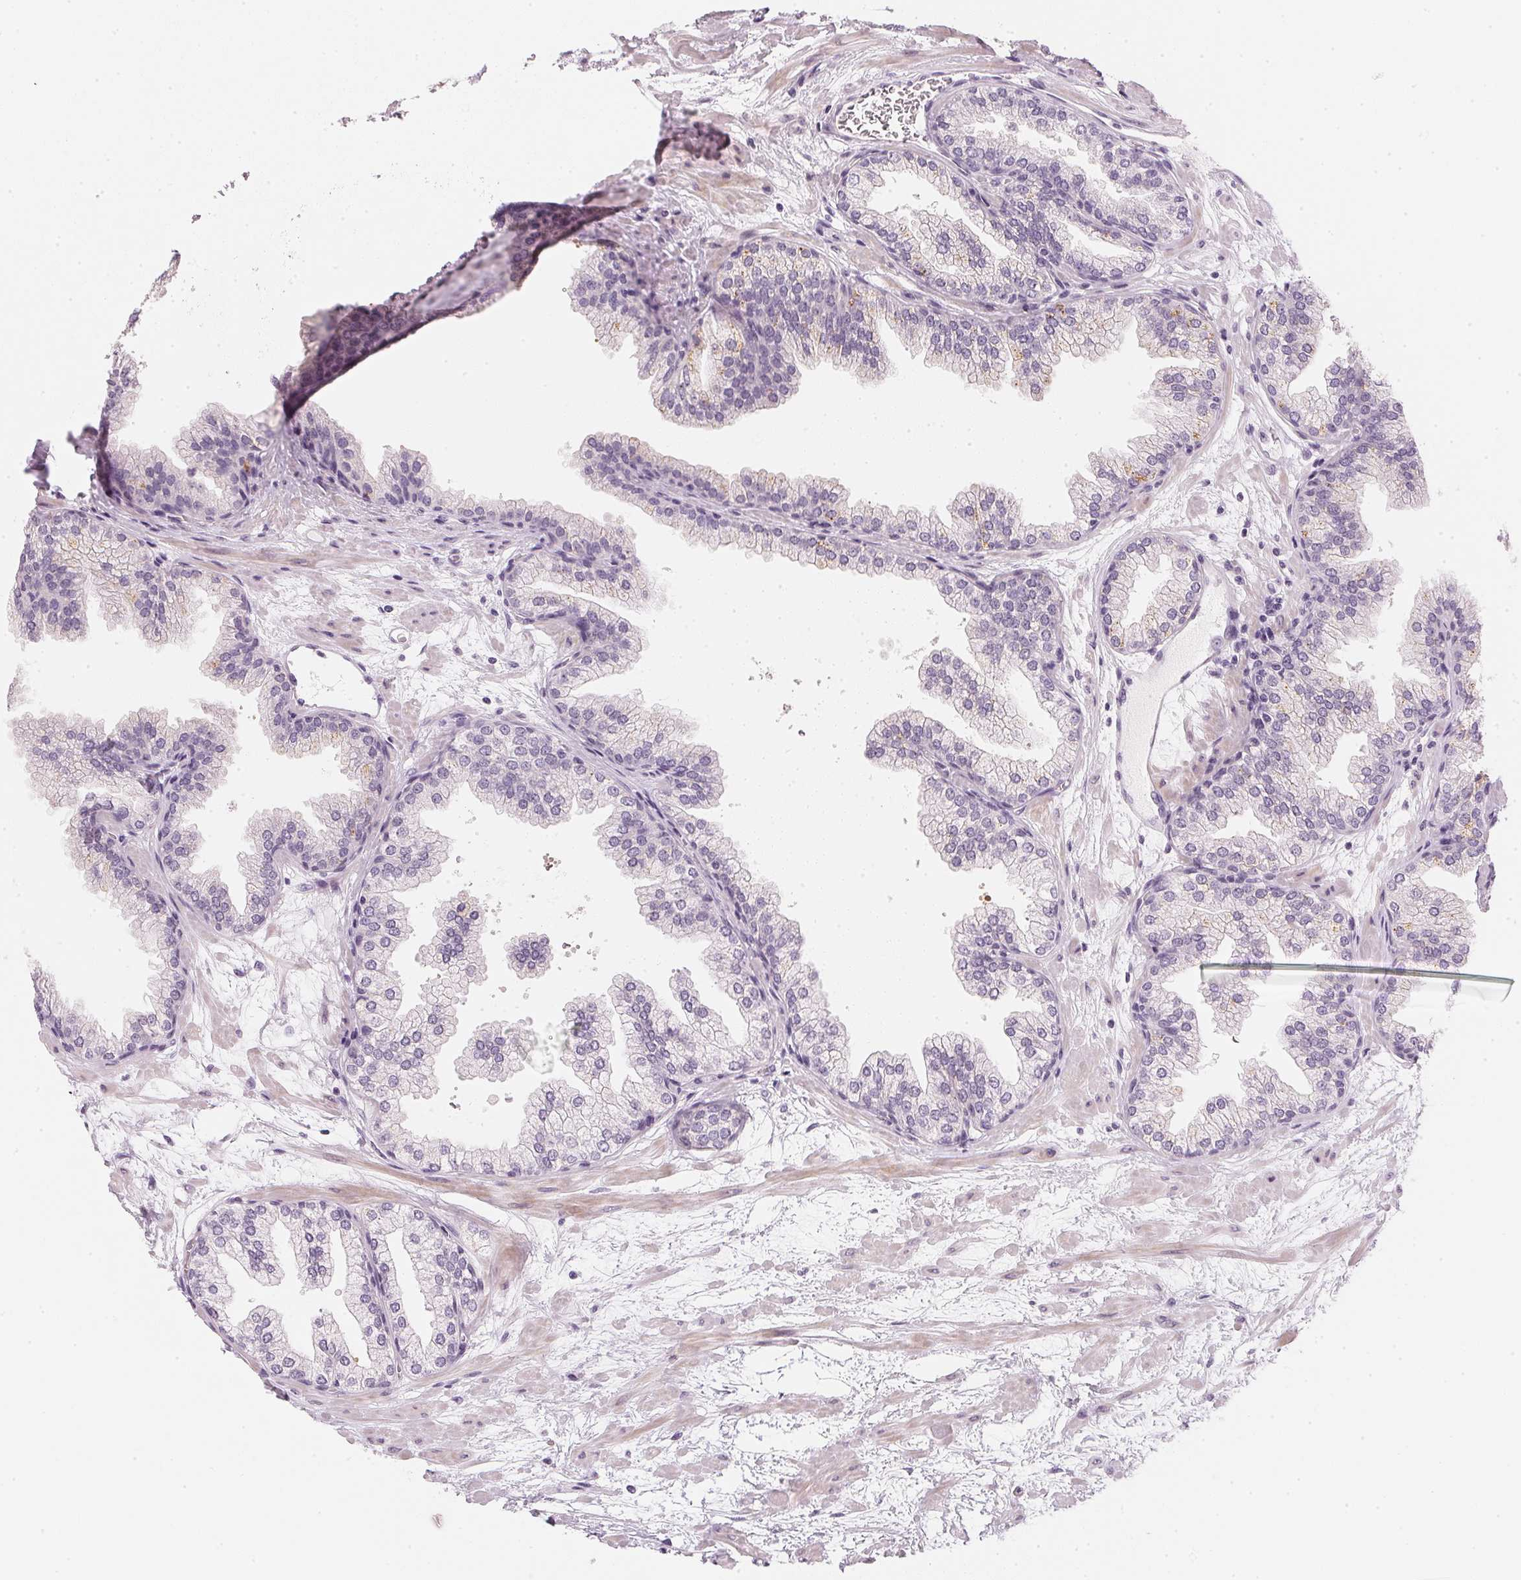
{"staining": {"intensity": "negative", "quantity": "none", "location": "none"}, "tissue": "prostate", "cell_type": "Glandular cells", "image_type": "normal", "snomed": [{"axis": "morphology", "description": "Normal tissue, NOS"}, {"axis": "topography", "description": "Prostate"}], "caption": "Glandular cells show no significant positivity in normal prostate. (DAB (3,3'-diaminobenzidine) IHC, high magnification).", "gene": "CHST4", "patient": {"sex": "male", "age": 37}}